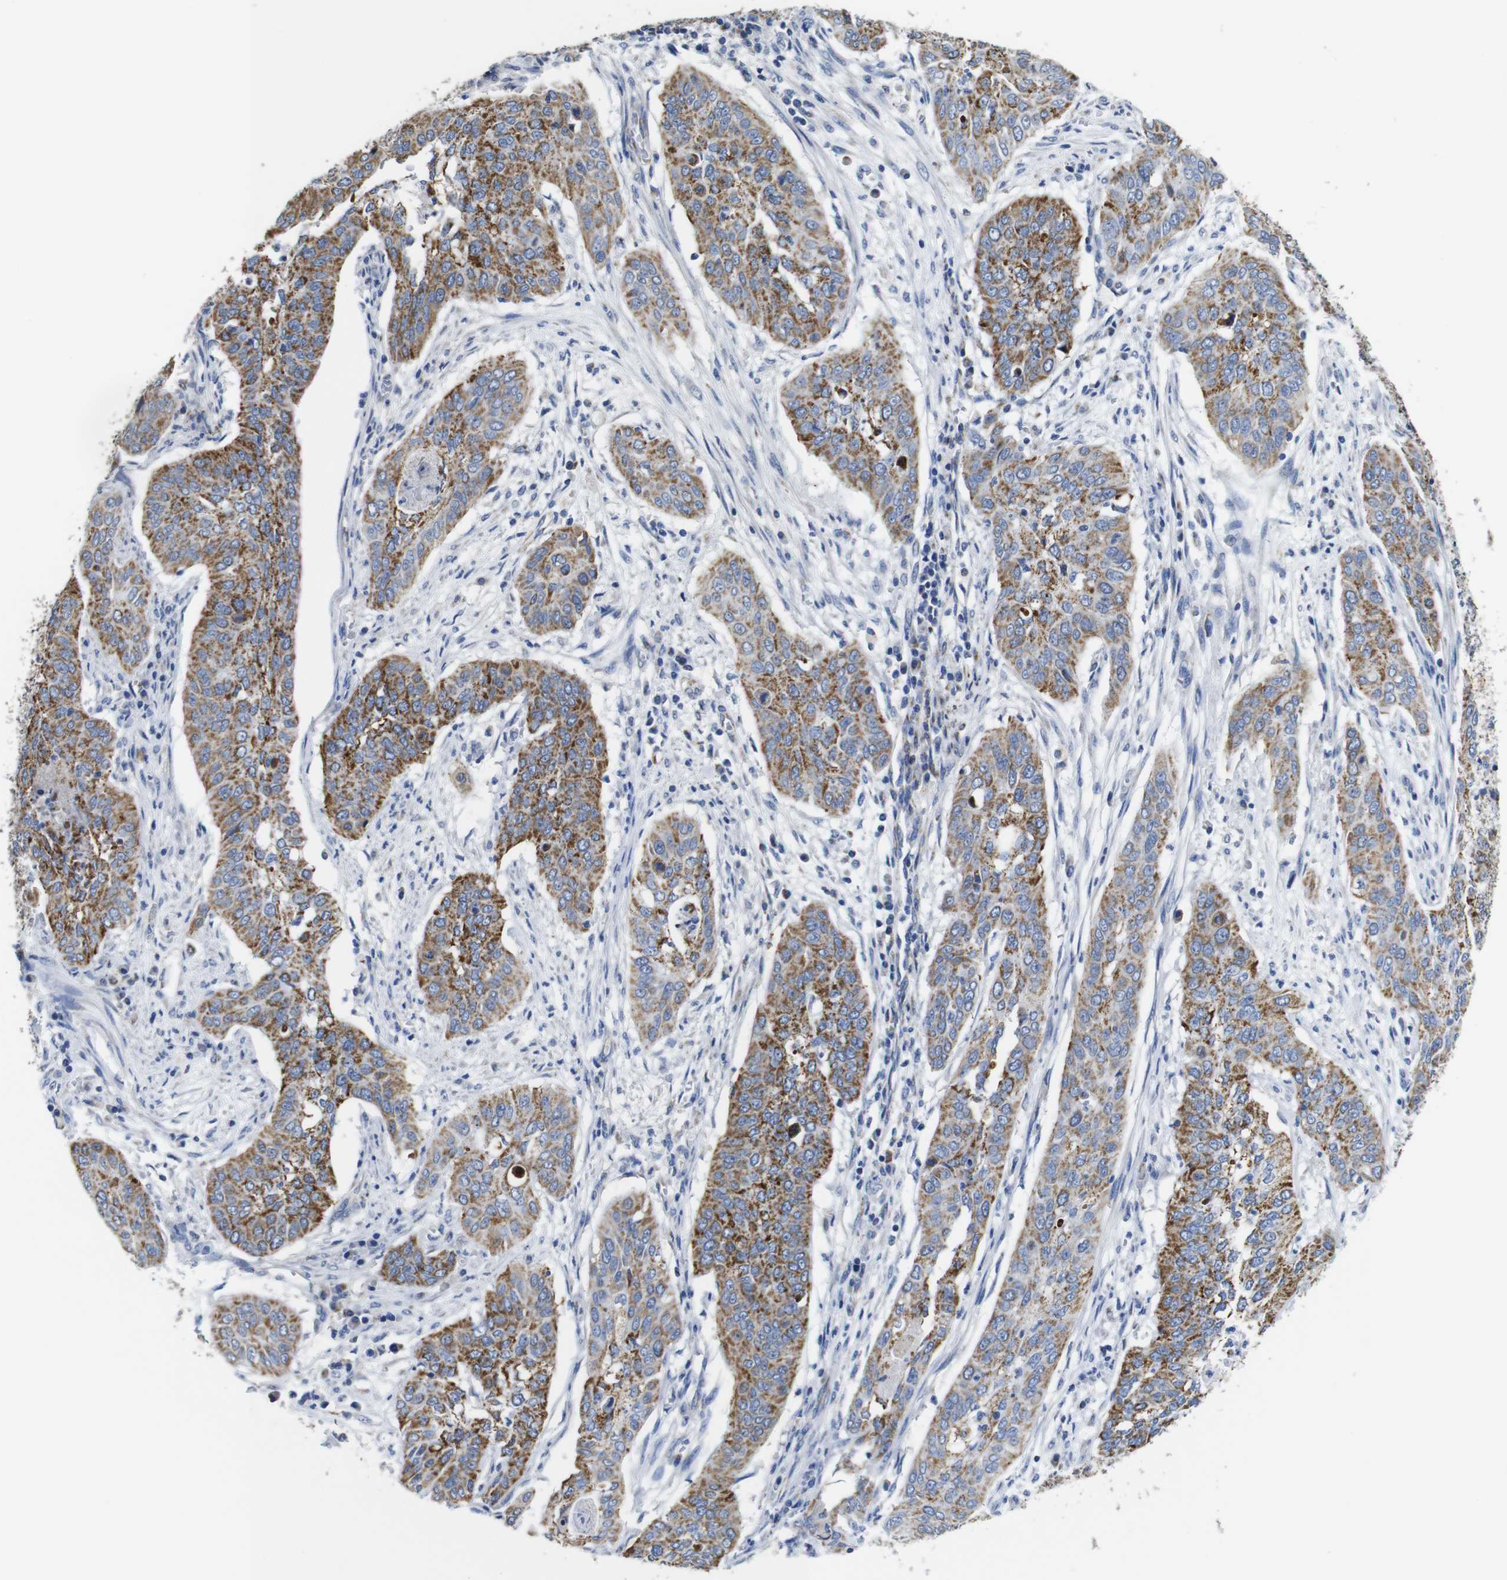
{"staining": {"intensity": "strong", "quantity": "25%-75%", "location": "cytoplasmic/membranous"}, "tissue": "cervical cancer", "cell_type": "Tumor cells", "image_type": "cancer", "snomed": [{"axis": "morphology", "description": "Squamous cell carcinoma, NOS"}, {"axis": "topography", "description": "Cervix"}], "caption": "DAB (3,3'-diaminobenzidine) immunohistochemical staining of human cervical cancer (squamous cell carcinoma) exhibits strong cytoplasmic/membranous protein positivity in about 25%-75% of tumor cells.", "gene": "MAOA", "patient": {"sex": "female", "age": 39}}